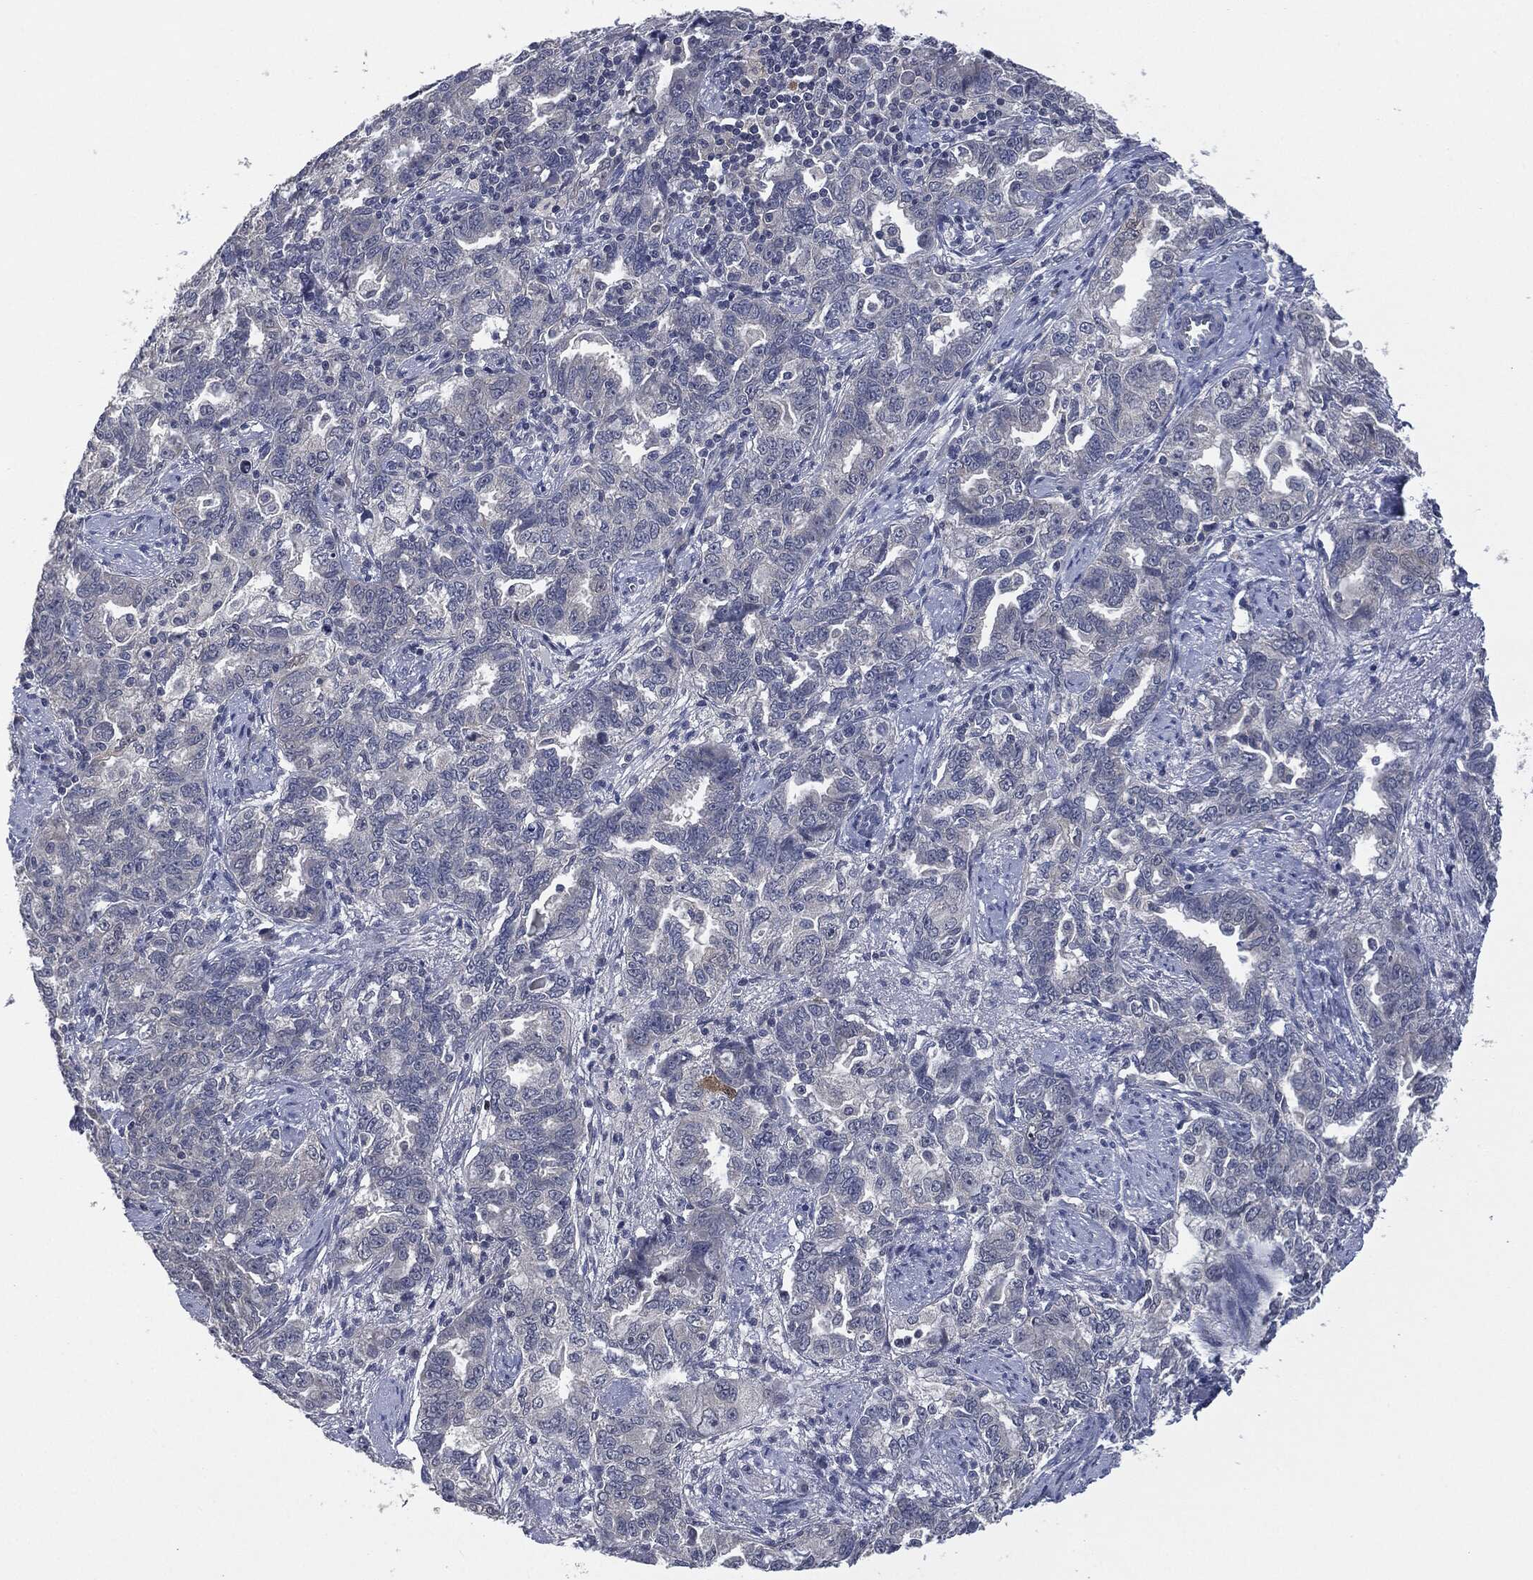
{"staining": {"intensity": "negative", "quantity": "none", "location": "none"}, "tissue": "ovarian cancer", "cell_type": "Tumor cells", "image_type": "cancer", "snomed": [{"axis": "morphology", "description": "Cystadenocarcinoma, serous, NOS"}, {"axis": "topography", "description": "Ovary"}], "caption": "Ovarian cancer was stained to show a protein in brown. There is no significant expression in tumor cells.", "gene": "IL1RN", "patient": {"sex": "female", "age": 51}}